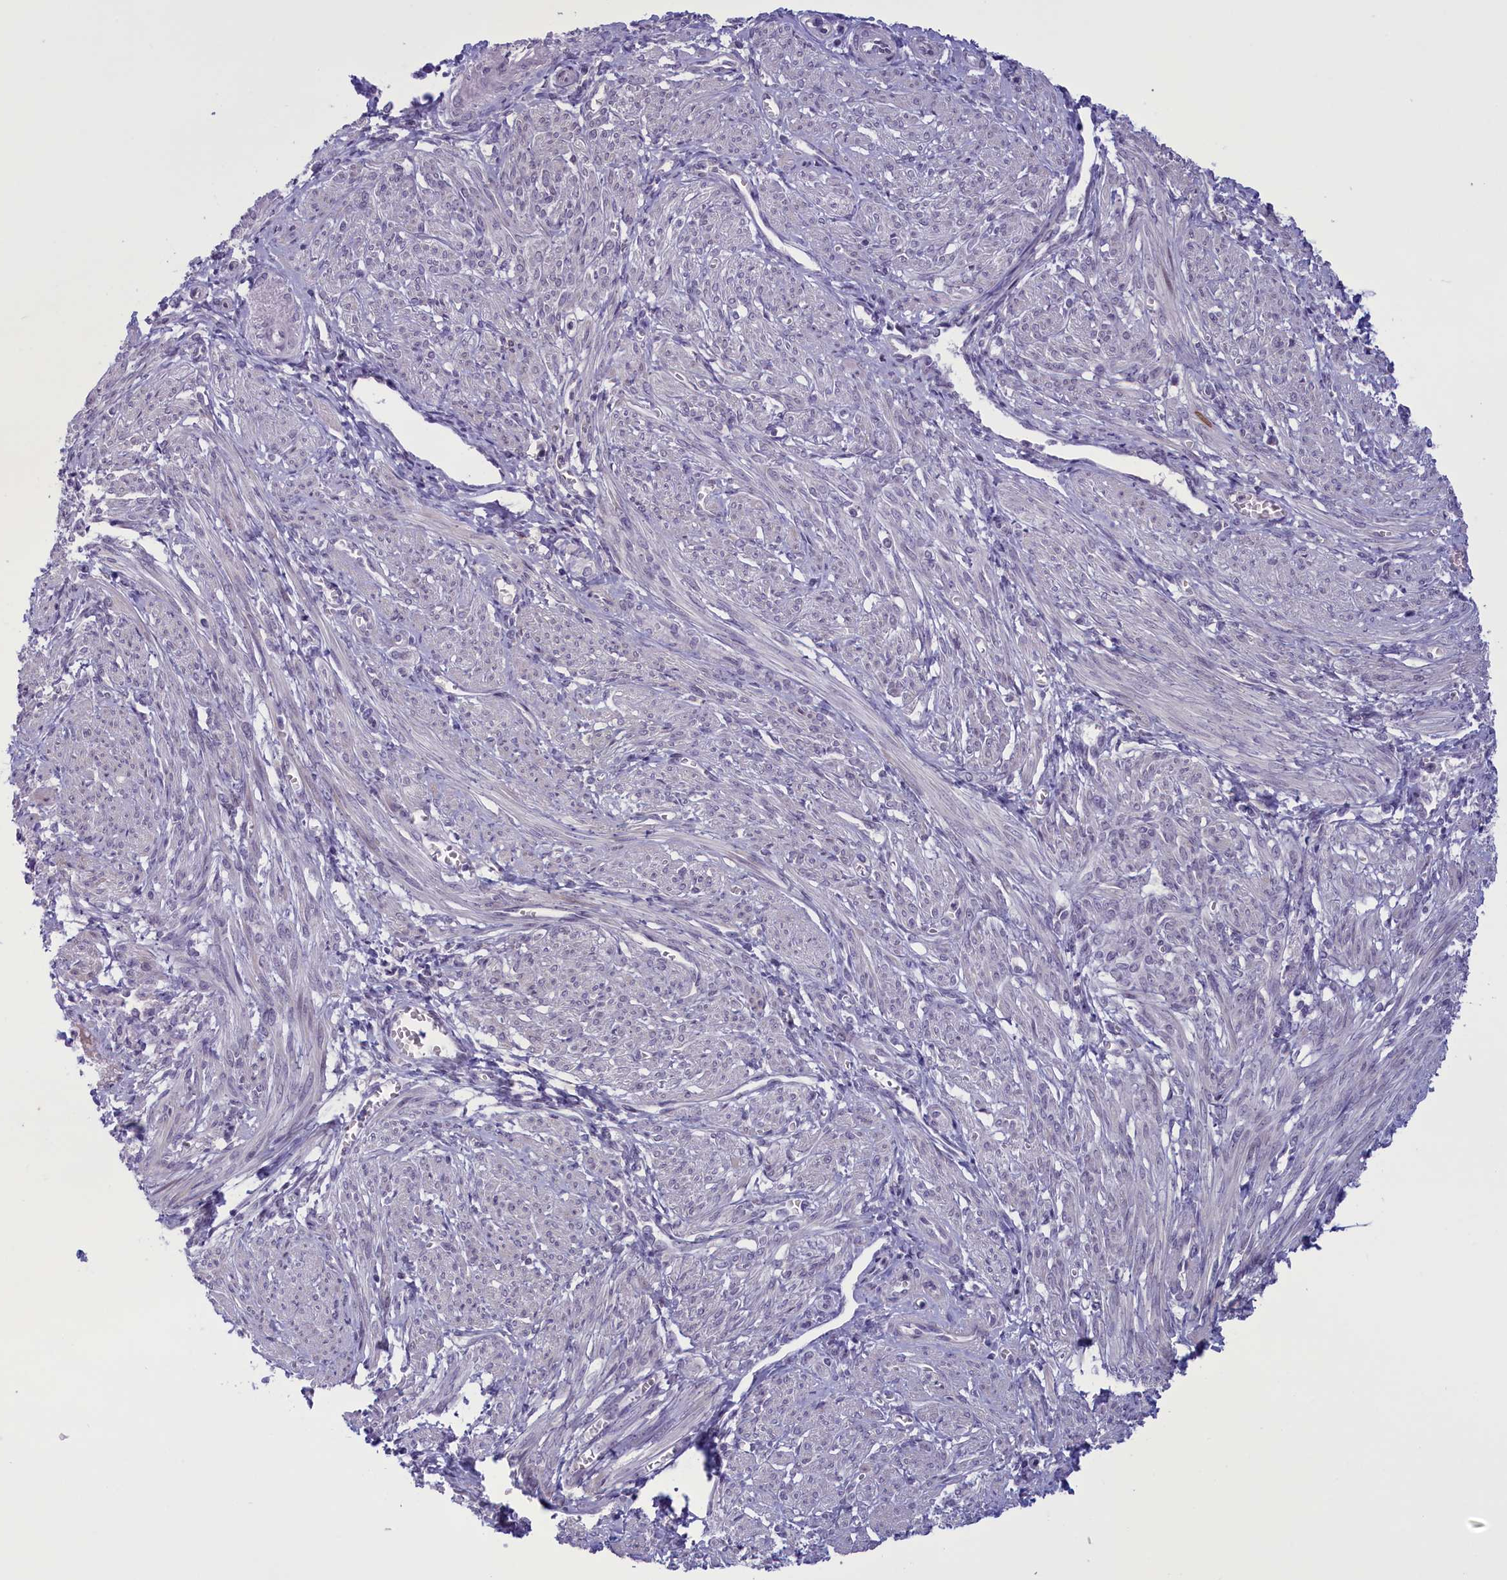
{"staining": {"intensity": "weak", "quantity": "<25%", "location": "cytoplasmic/membranous"}, "tissue": "smooth muscle", "cell_type": "Smooth muscle cells", "image_type": "normal", "snomed": [{"axis": "morphology", "description": "Normal tissue, NOS"}, {"axis": "topography", "description": "Smooth muscle"}], "caption": "Normal smooth muscle was stained to show a protein in brown. There is no significant staining in smooth muscle cells. (DAB IHC visualized using brightfield microscopy, high magnification).", "gene": "ELOA2", "patient": {"sex": "female", "age": 39}}